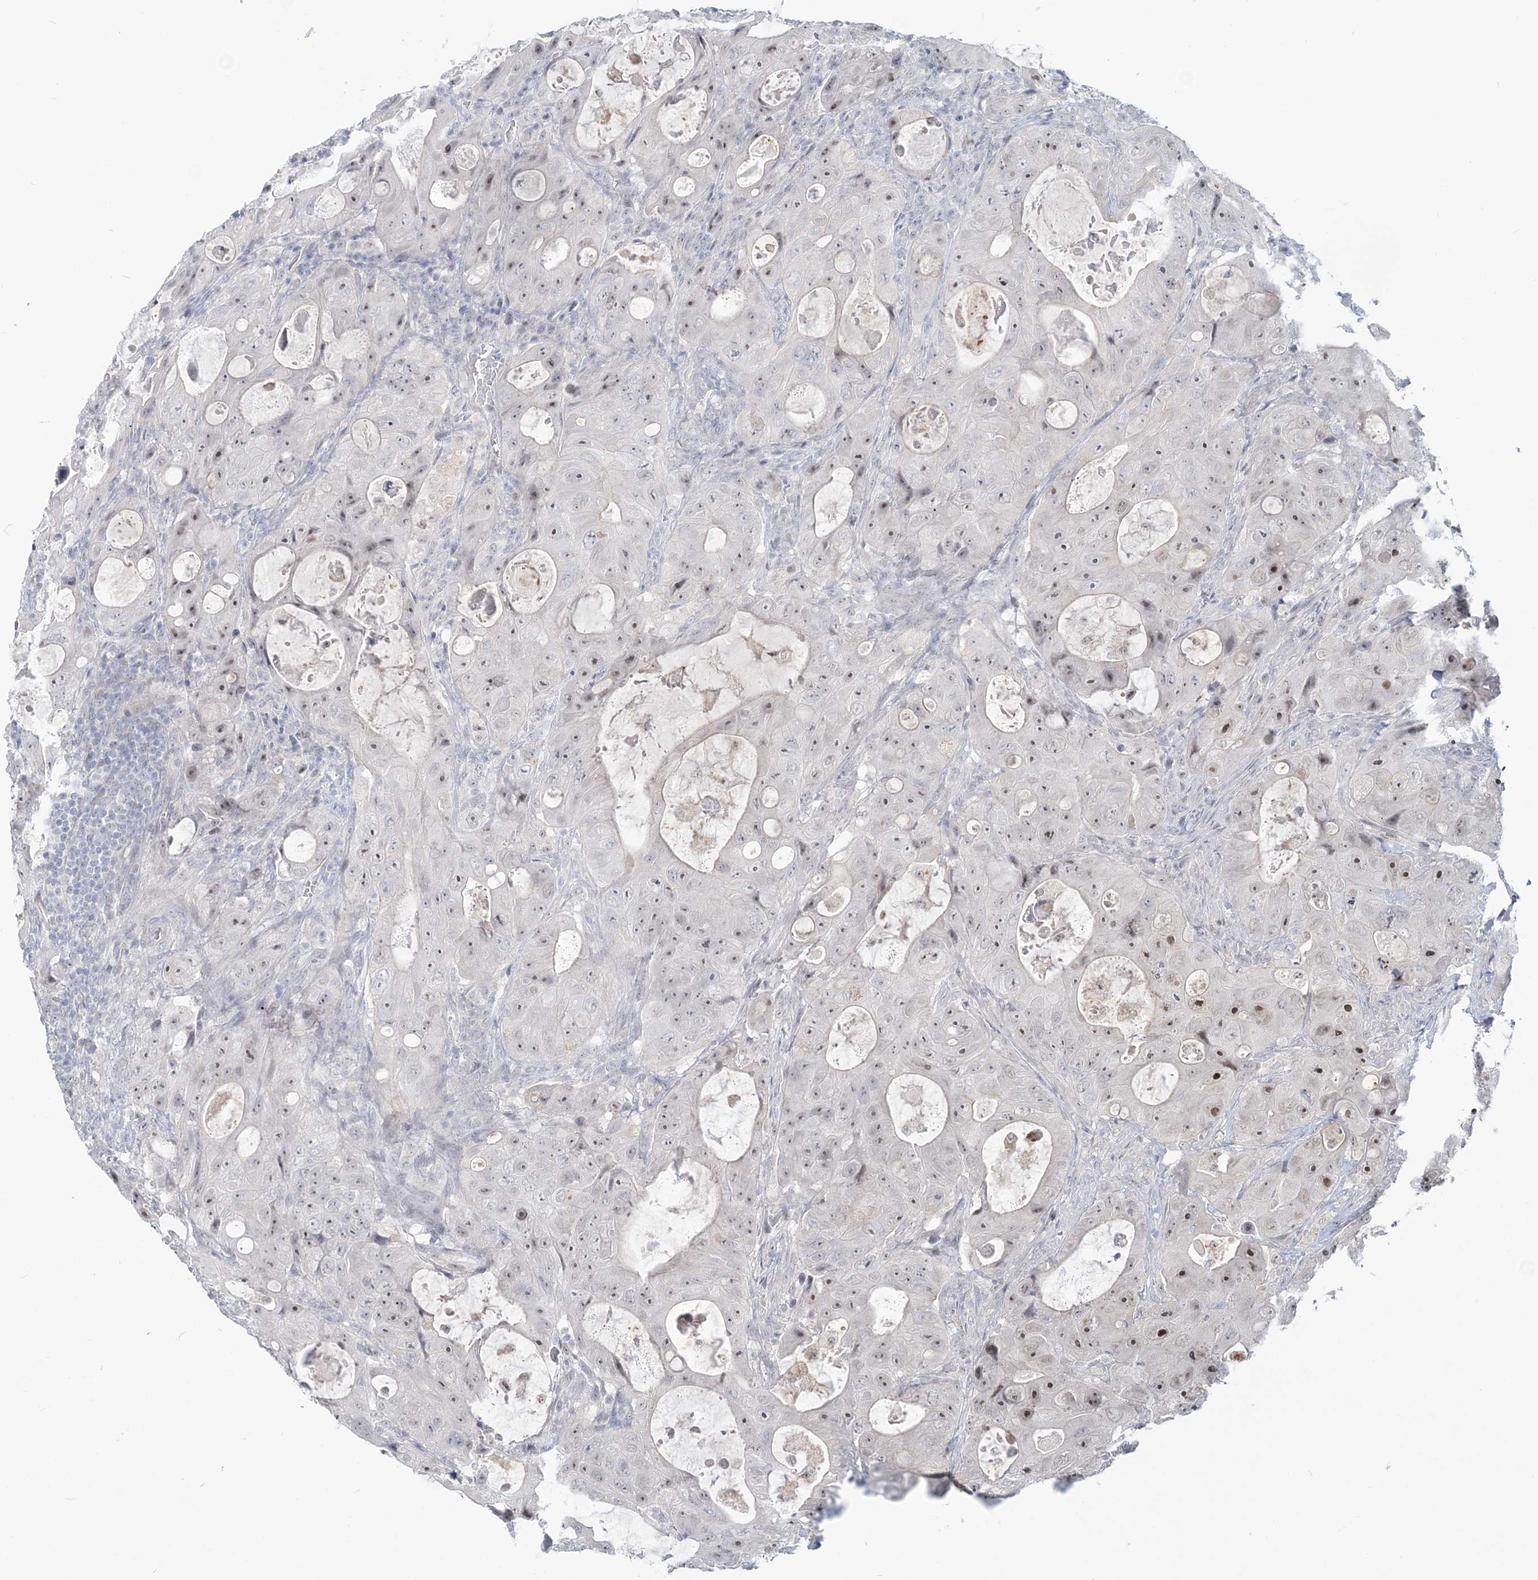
{"staining": {"intensity": "strong", "quantity": "<25%", "location": "nuclear"}, "tissue": "colorectal cancer", "cell_type": "Tumor cells", "image_type": "cancer", "snomed": [{"axis": "morphology", "description": "Adenocarcinoma, NOS"}, {"axis": "topography", "description": "Colon"}], "caption": "A histopathology image of colorectal cancer stained for a protein shows strong nuclear brown staining in tumor cells. (brown staining indicates protein expression, while blue staining denotes nuclei).", "gene": "SDAD1", "patient": {"sex": "female", "age": 46}}